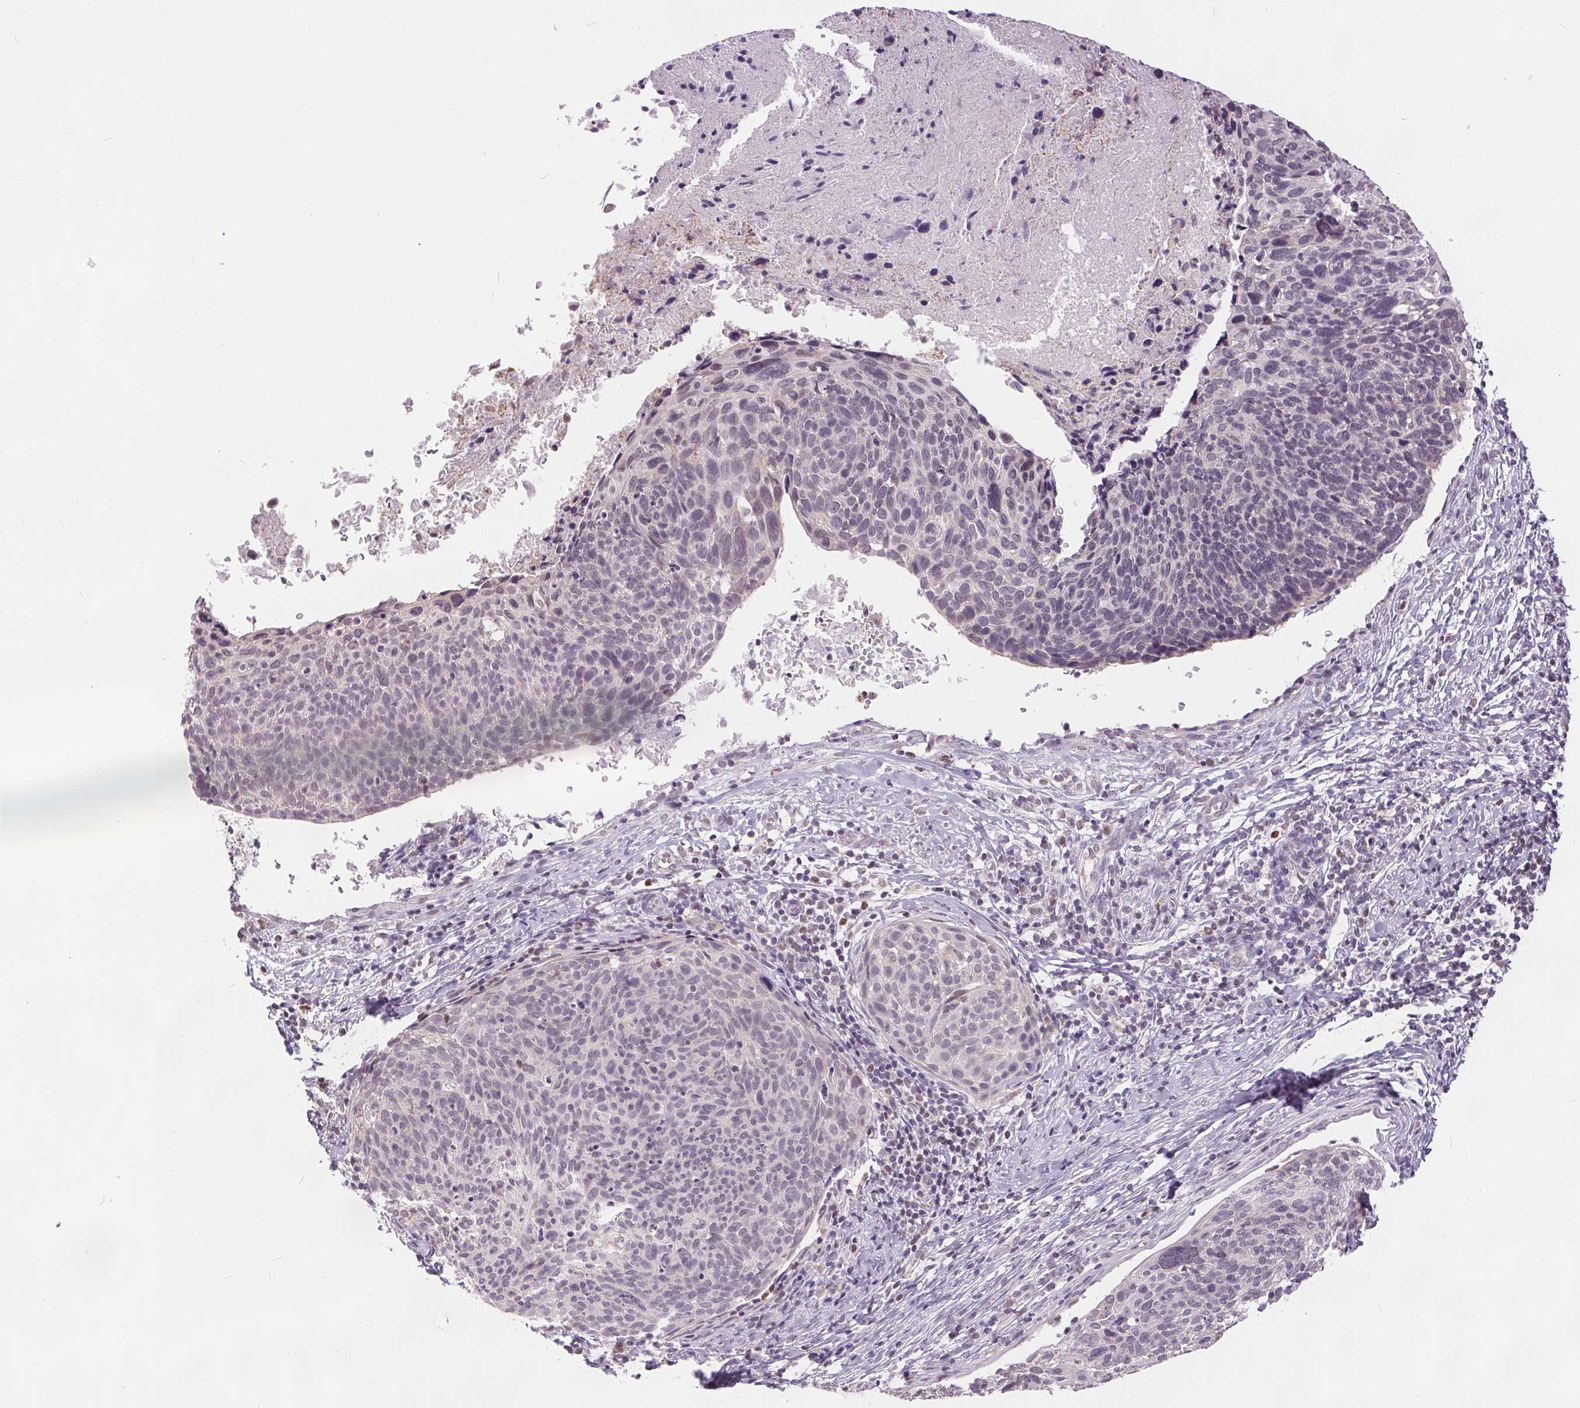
{"staining": {"intensity": "negative", "quantity": "none", "location": "none"}, "tissue": "cervical cancer", "cell_type": "Tumor cells", "image_type": "cancer", "snomed": [{"axis": "morphology", "description": "Squamous cell carcinoma, NOS"}, {"axis": "topography", "description": "Cervix"}], "caption": "Histopathology image shows no significant protein expression in tumor cells of cervical cancer (squamous cell carcinoma).", "gene": "POU2F2", "patient": {"sex": "female", "age": 49}}